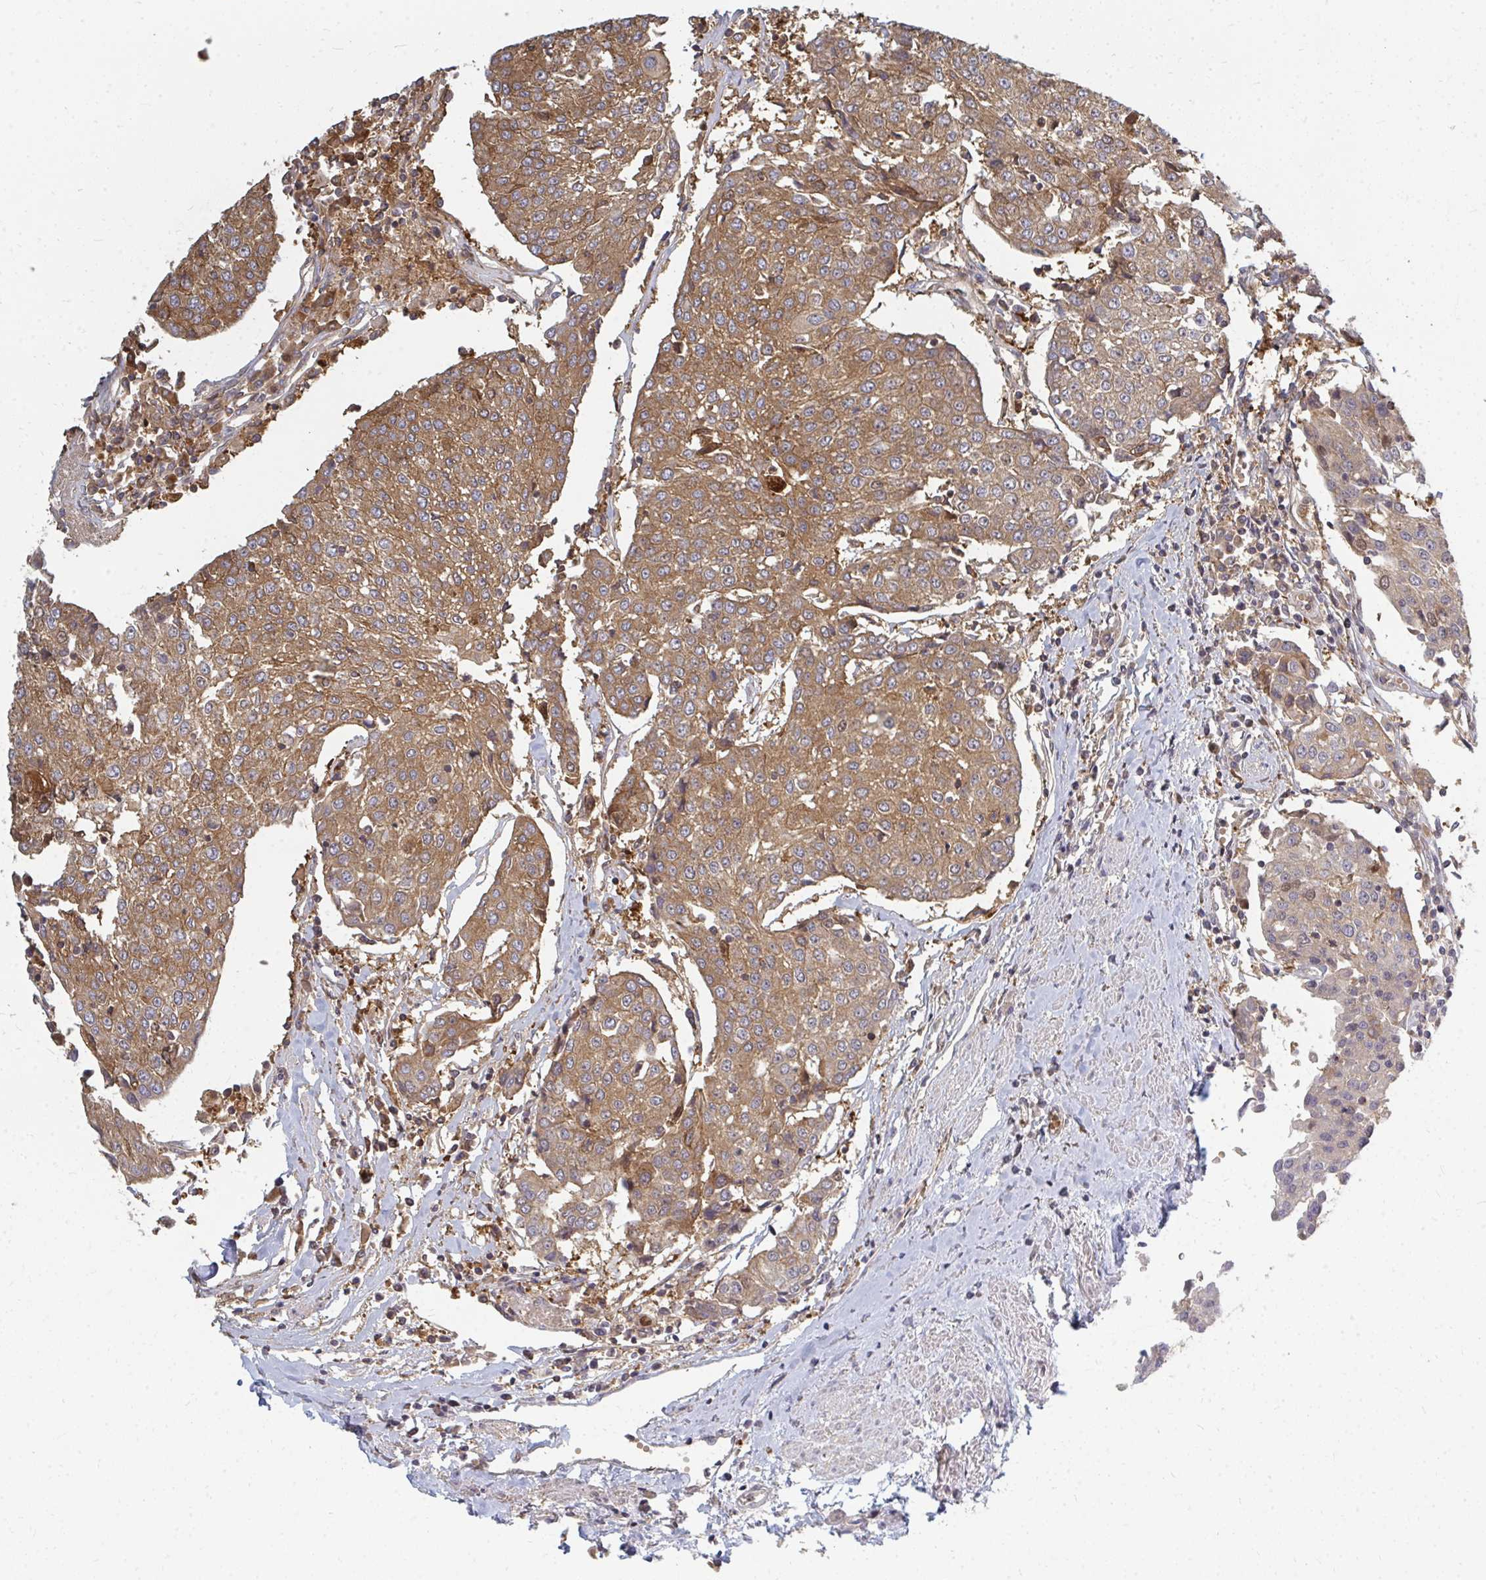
{"staining": {"intensity": "moderate", "quantity": ">75%", "location": "cytoplasmic/membranous"}, "tissue": "urothelial cancer", "cell_type": "Tumor cells", "image_type": "cancer", "snomed": [{"axis": "morphology", "description": "Urothelial carcinoma, High grade"}, {"axis": "topography", "description": "Urinary bladder"}], "caption": "An immunohistochemistry photomicrograph of tumor tissue is shown. Protein staining in brown highlights moderate cytoplasmic/membranous positivity in urothelial cancer within tumor cells.", "gene": "ZNF285", "patient": {"sex": "female", "age": 85}}